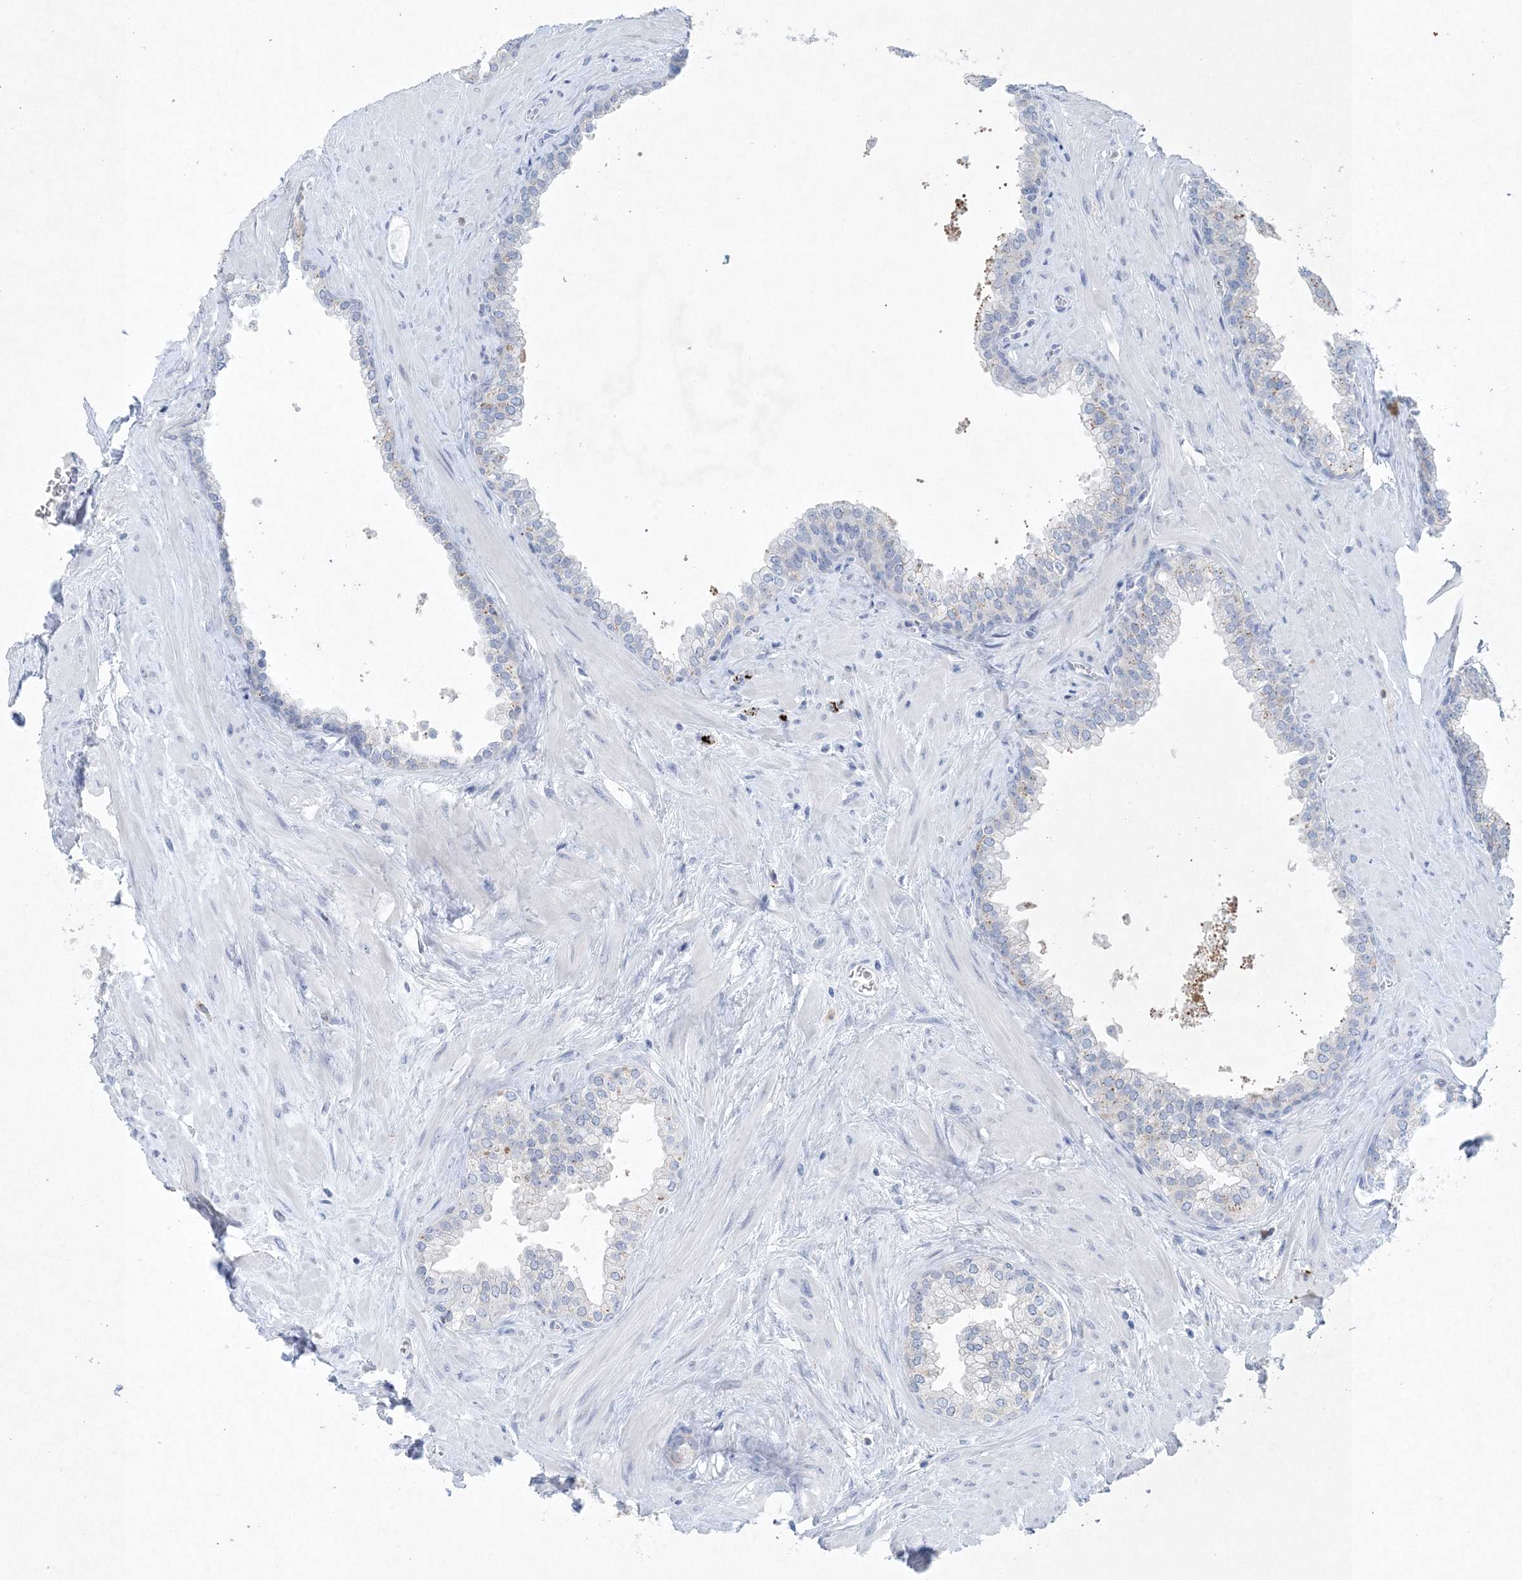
{"staining": {"intensity": "moderate", "quantity": "<25%", "location": "cytoplasmic/membranous"}, "tissue": "prostate", "cell_type": "Glandular cells", "image_type": "normal", "snomed": [{"axis": "morphology", "description": "Normal tissue, NOS"}, {"axis": "morphology", "description": "Urothelial carcinoma, Low grade"}, {"axis": "topography", "description": "Urinary bladder"}, {"axis": "topography", "description": "Prostate"}], "caption": "Immunohistochemistry (IHC) of unremarkable human prostate exhibits low levels of moderate cytoplasmic/membranous positivity in about <25% of glandular cells.", "gene": "GABRG1", "patient": {"sex": "male", "age": 60}}